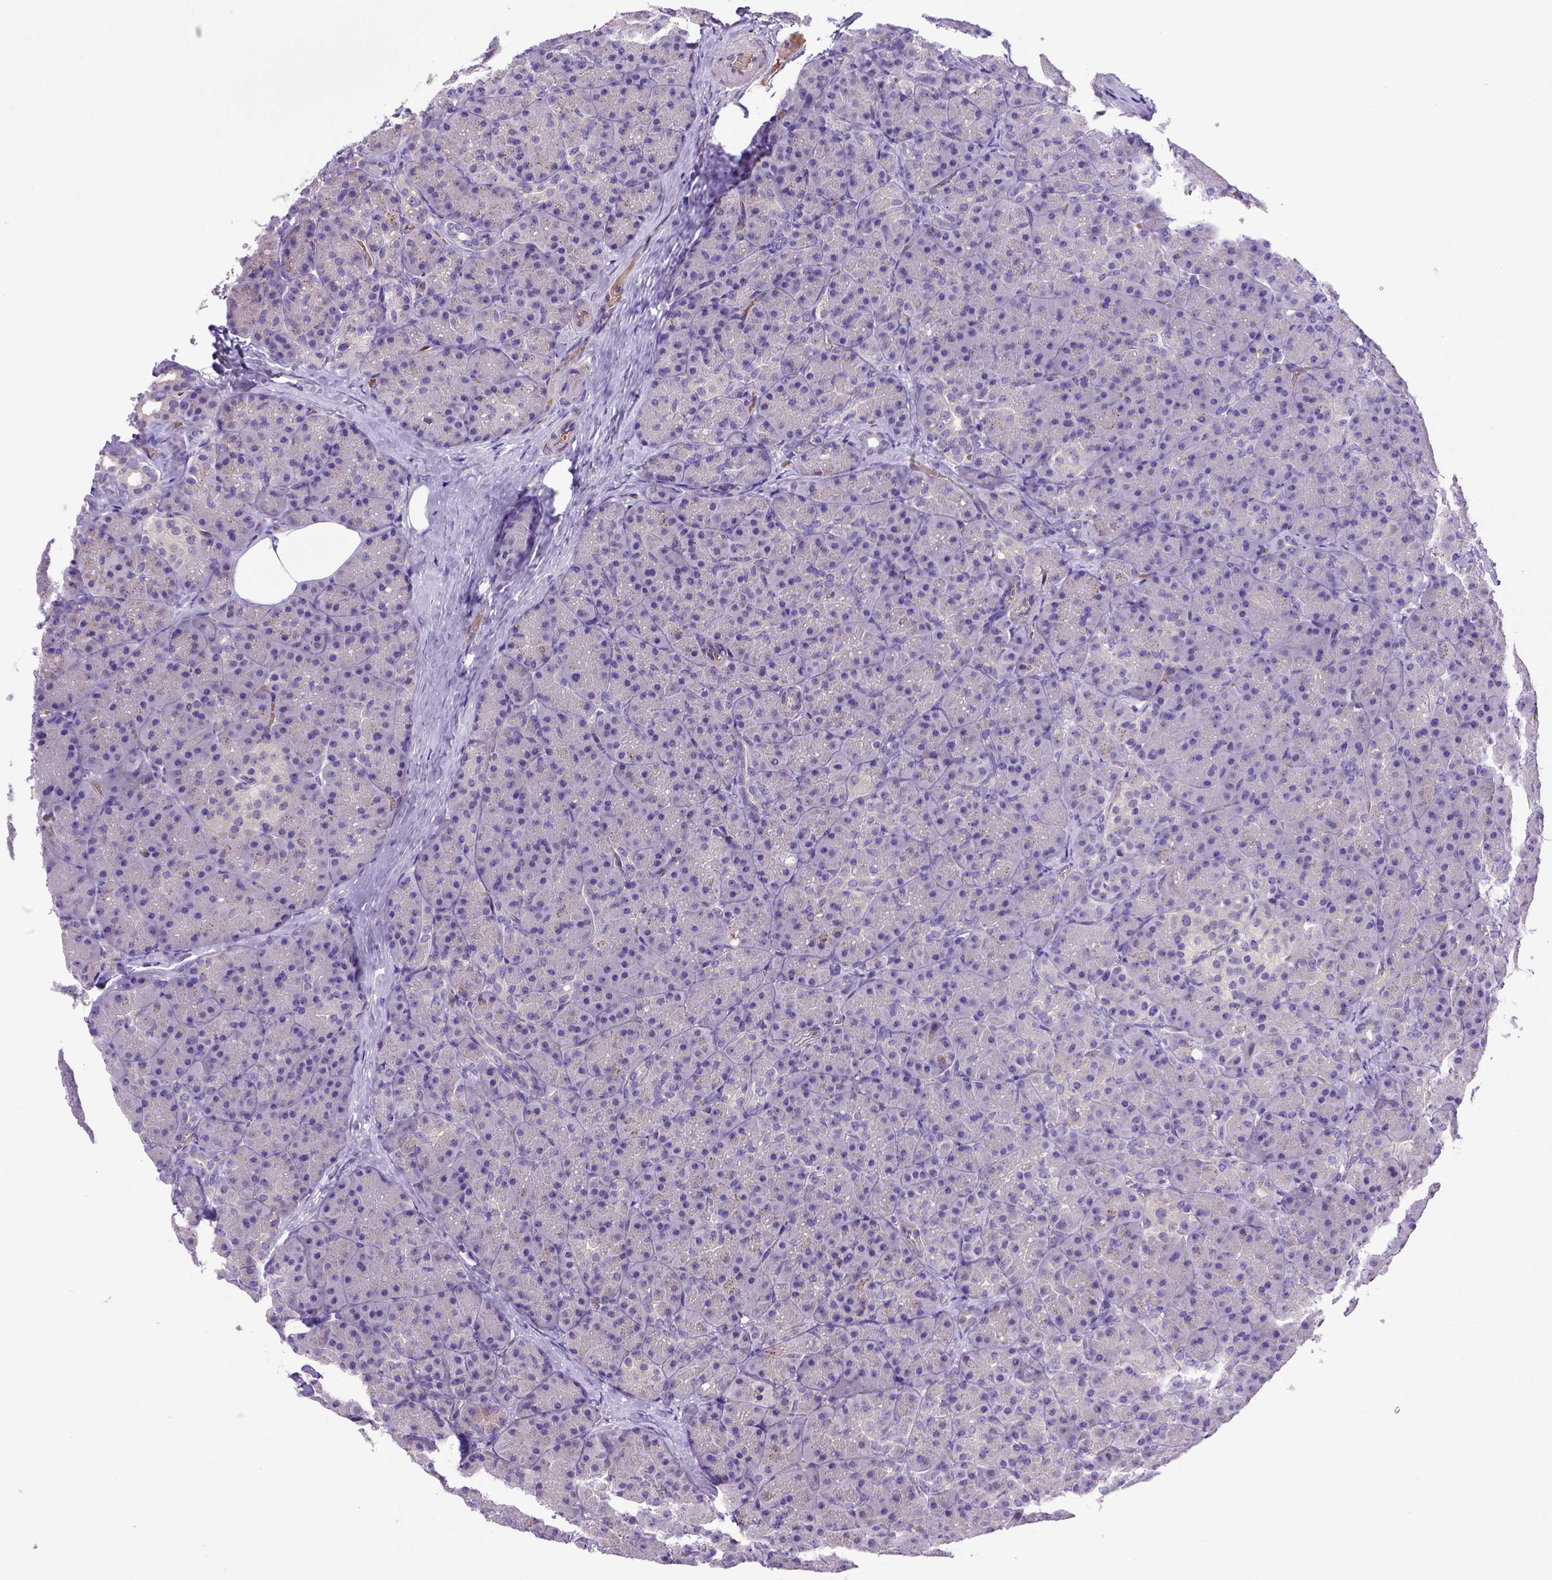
{"staining": {"intensity": "negative", "quantity": "none", "location": "none"}, "tissue": "pancreas", "cell_type": "Exocrine glandular cells", "image_type": "normal", "snomed": [{"axis": "morphology", "description": "Normal tissue, NOS"}, {"axis": "topography", "description": "Pancreas"}], "caption": "This is a histopathology image of IHC staining of normal pancreas, which shows no positivity in exocrine glandular cells. The staining is performed using DAB (3,3'-diaminobenzidine) brown chromogen with nuclei counter-stained in using hematoxylin.", "gene": "ADAM12", "patient": {"sex": "male", "age": 57}}